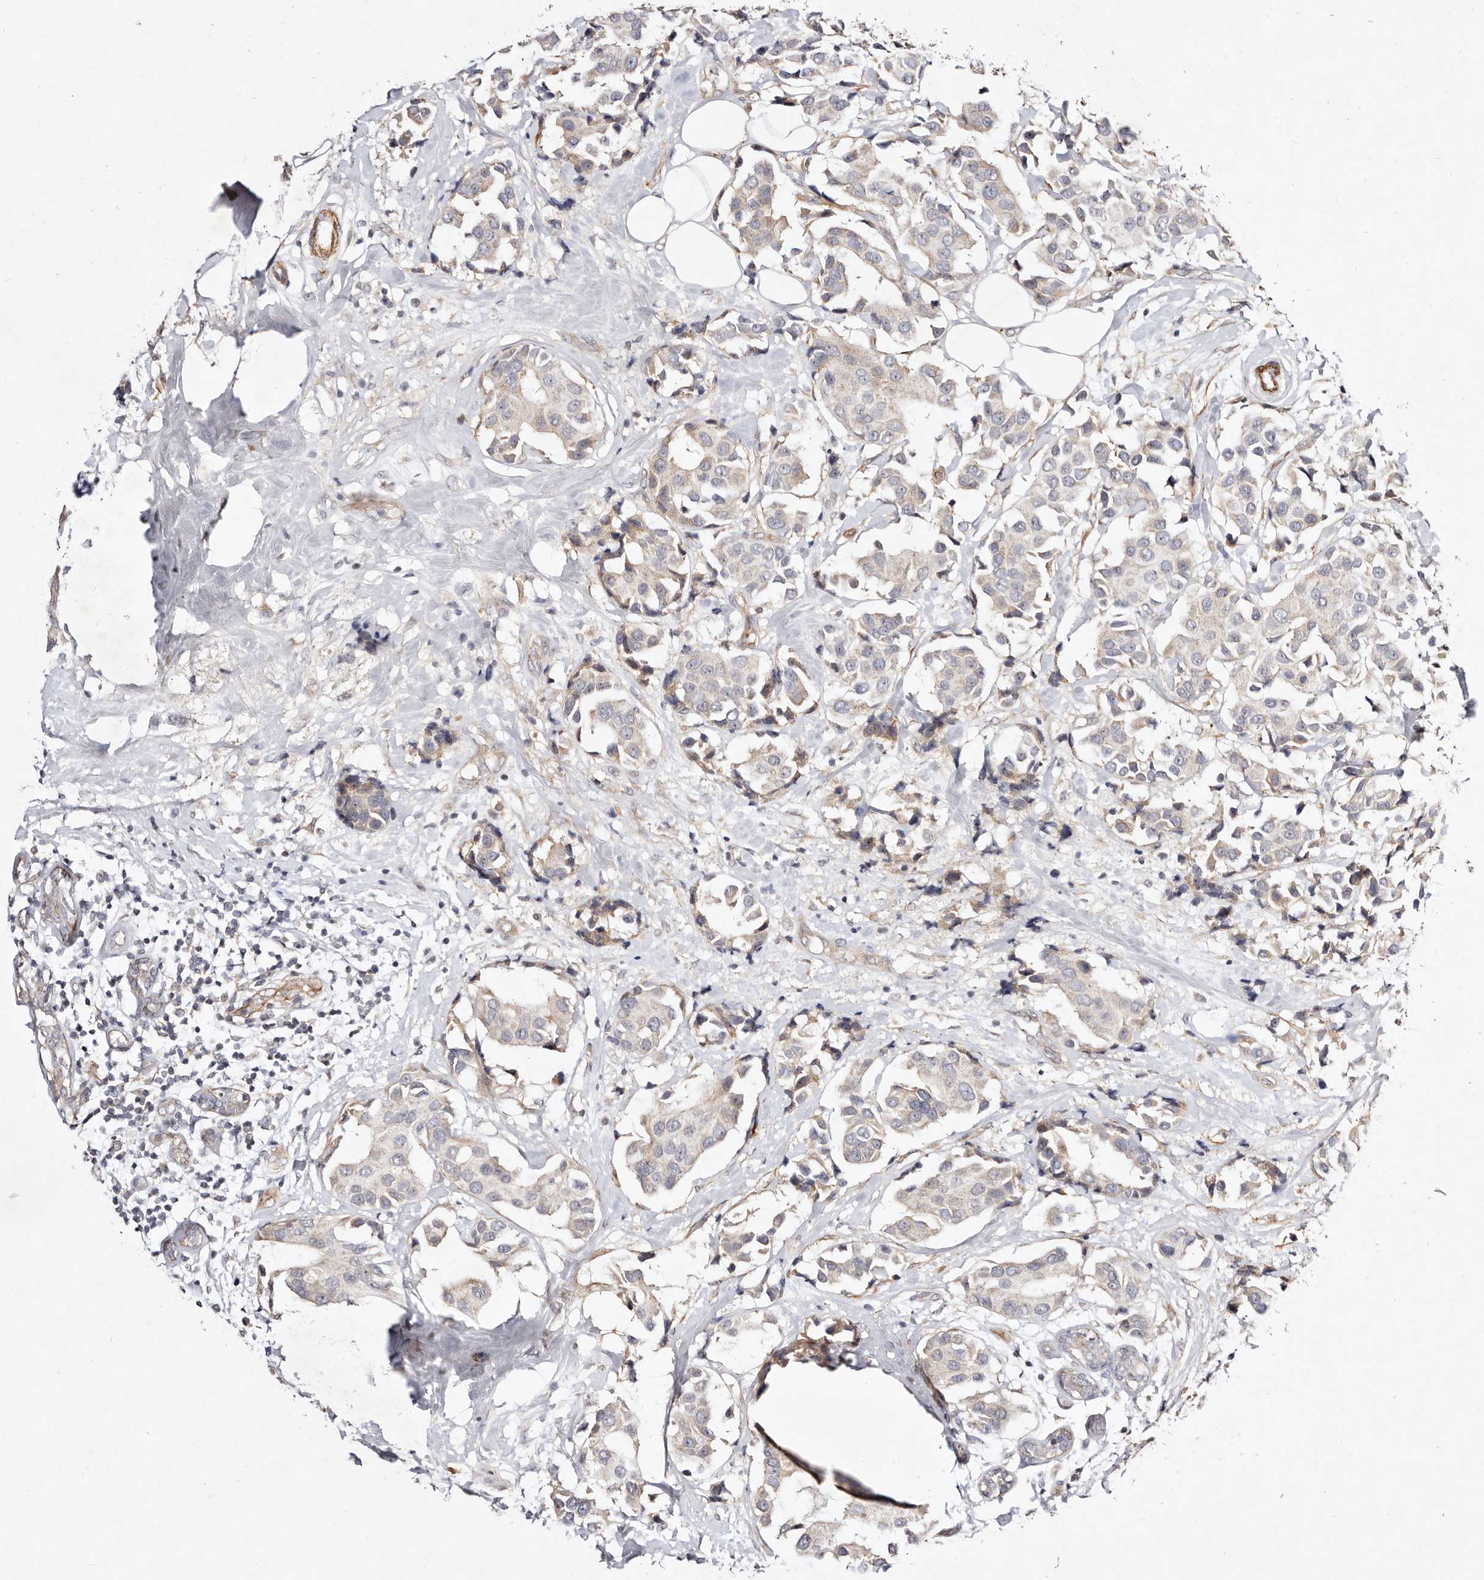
{"staining": {"intensity": "weak", "quantity": "<25%", "location": "cytoplasmic/membranous"}, "tissue": "breast cancer", "cell_type": "Tumor cells", "image_type": "cancer", "snomed": [{"axis": "morphology", "description": "Normal tissue, NOS"}, {"axis": "morphology", "description": "Duct carcinoma"}, {"axis": "topography", "description": "Breast"}], "caption": "The micrograph shows no staining of tumor cells in breast invasive ductal carcinoma.", "gene": "MTMR11", "patient": {"sex": "female", "age": 39}}